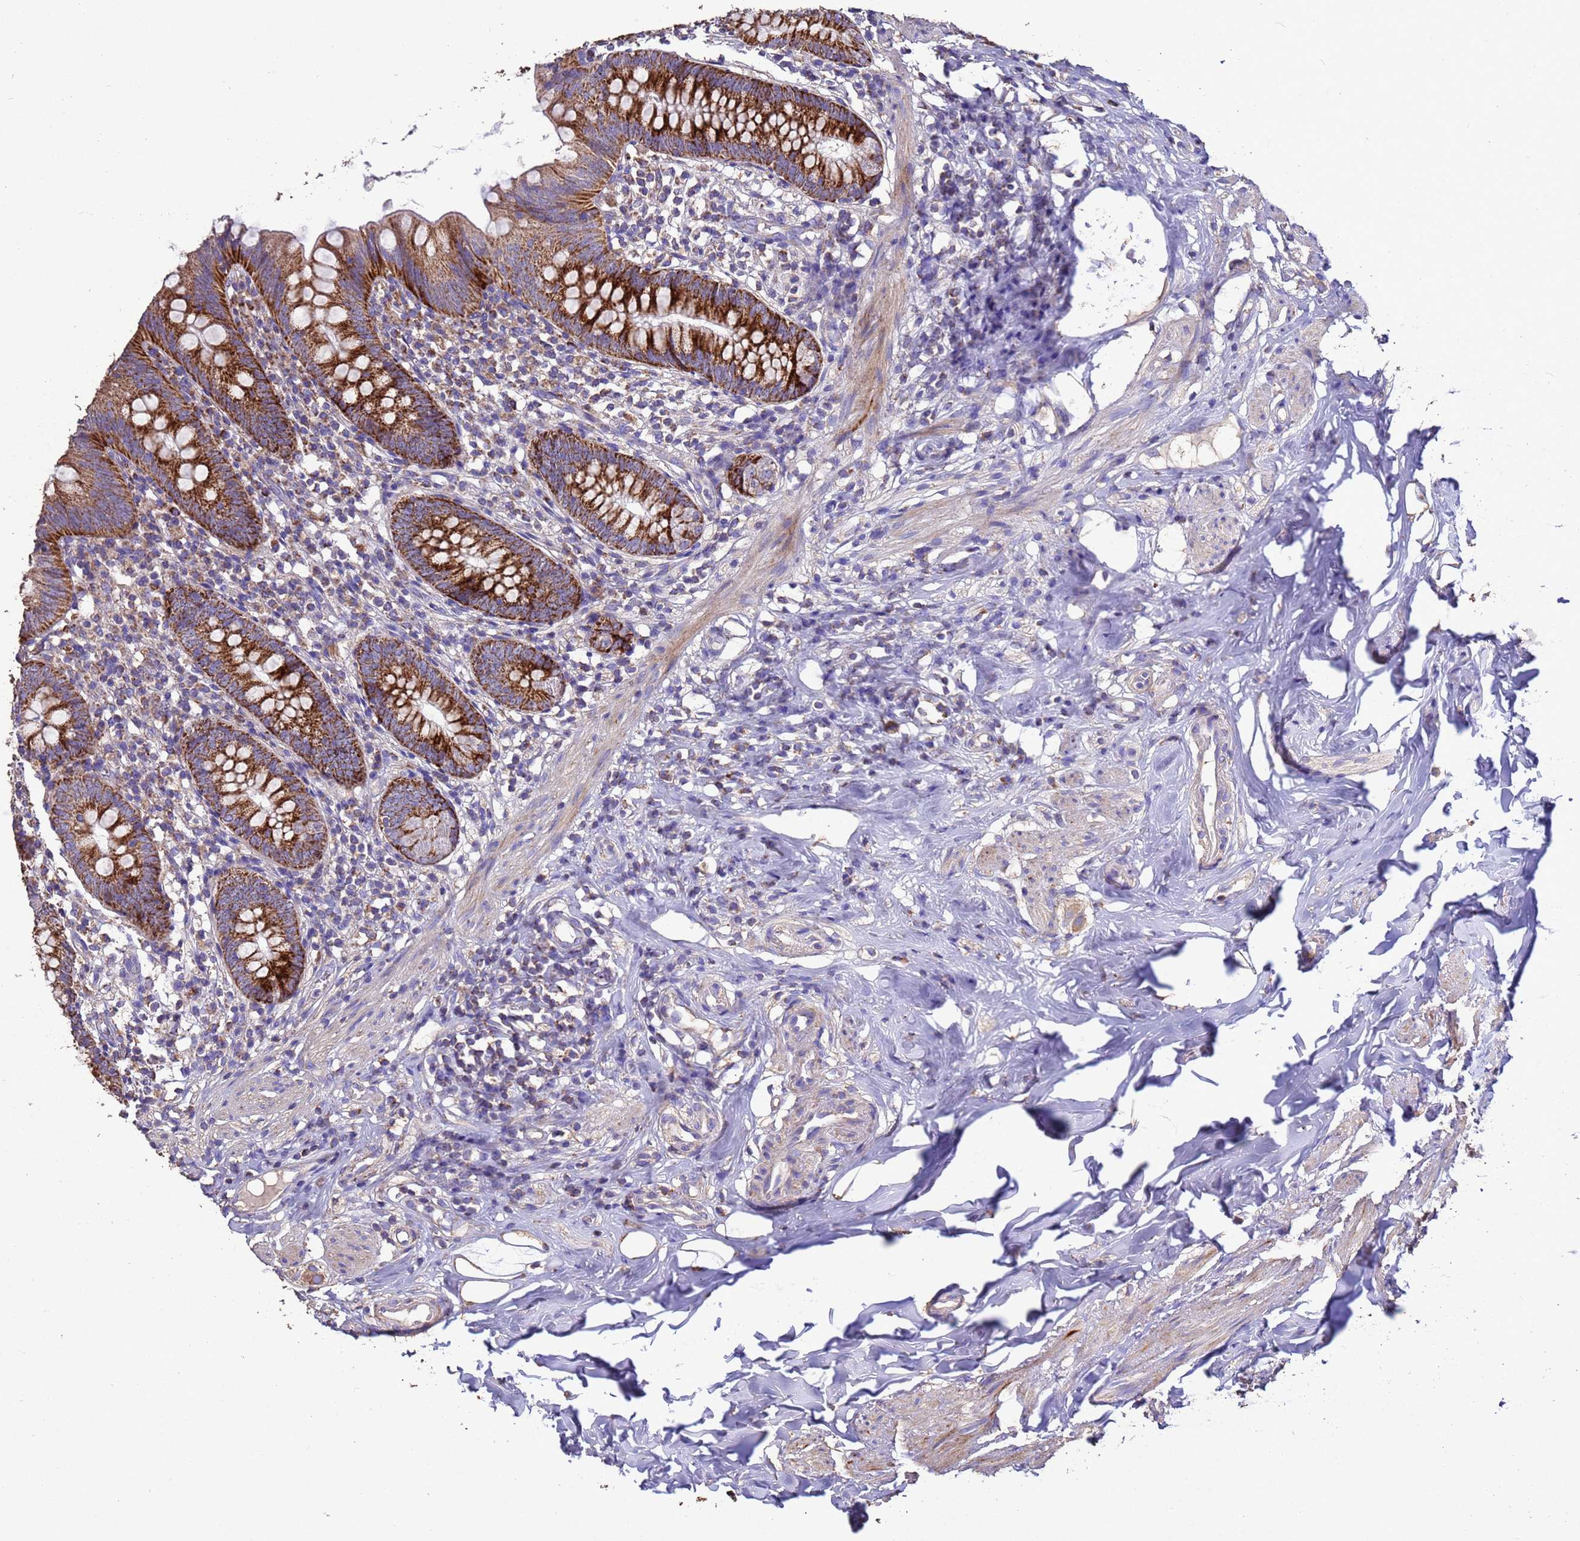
{"staining": {"intensity": "strong", "quantity": ">75%", "location": "cytoplasmic/membranous"}, "tissue": "appendix", "cell_type": "Glandular cells", "image_type": "normal", "snomed": [{"axis": "morphology", "description": "Normal tissue, NOS"}, {"axis": "topography", "description": "Appendix"}], "caption": "Appendix stained with a protein marker displays strong staining in glandular cells.", "gene": "ZNFX1", "patient": {"sex": "female", "age": 62}}